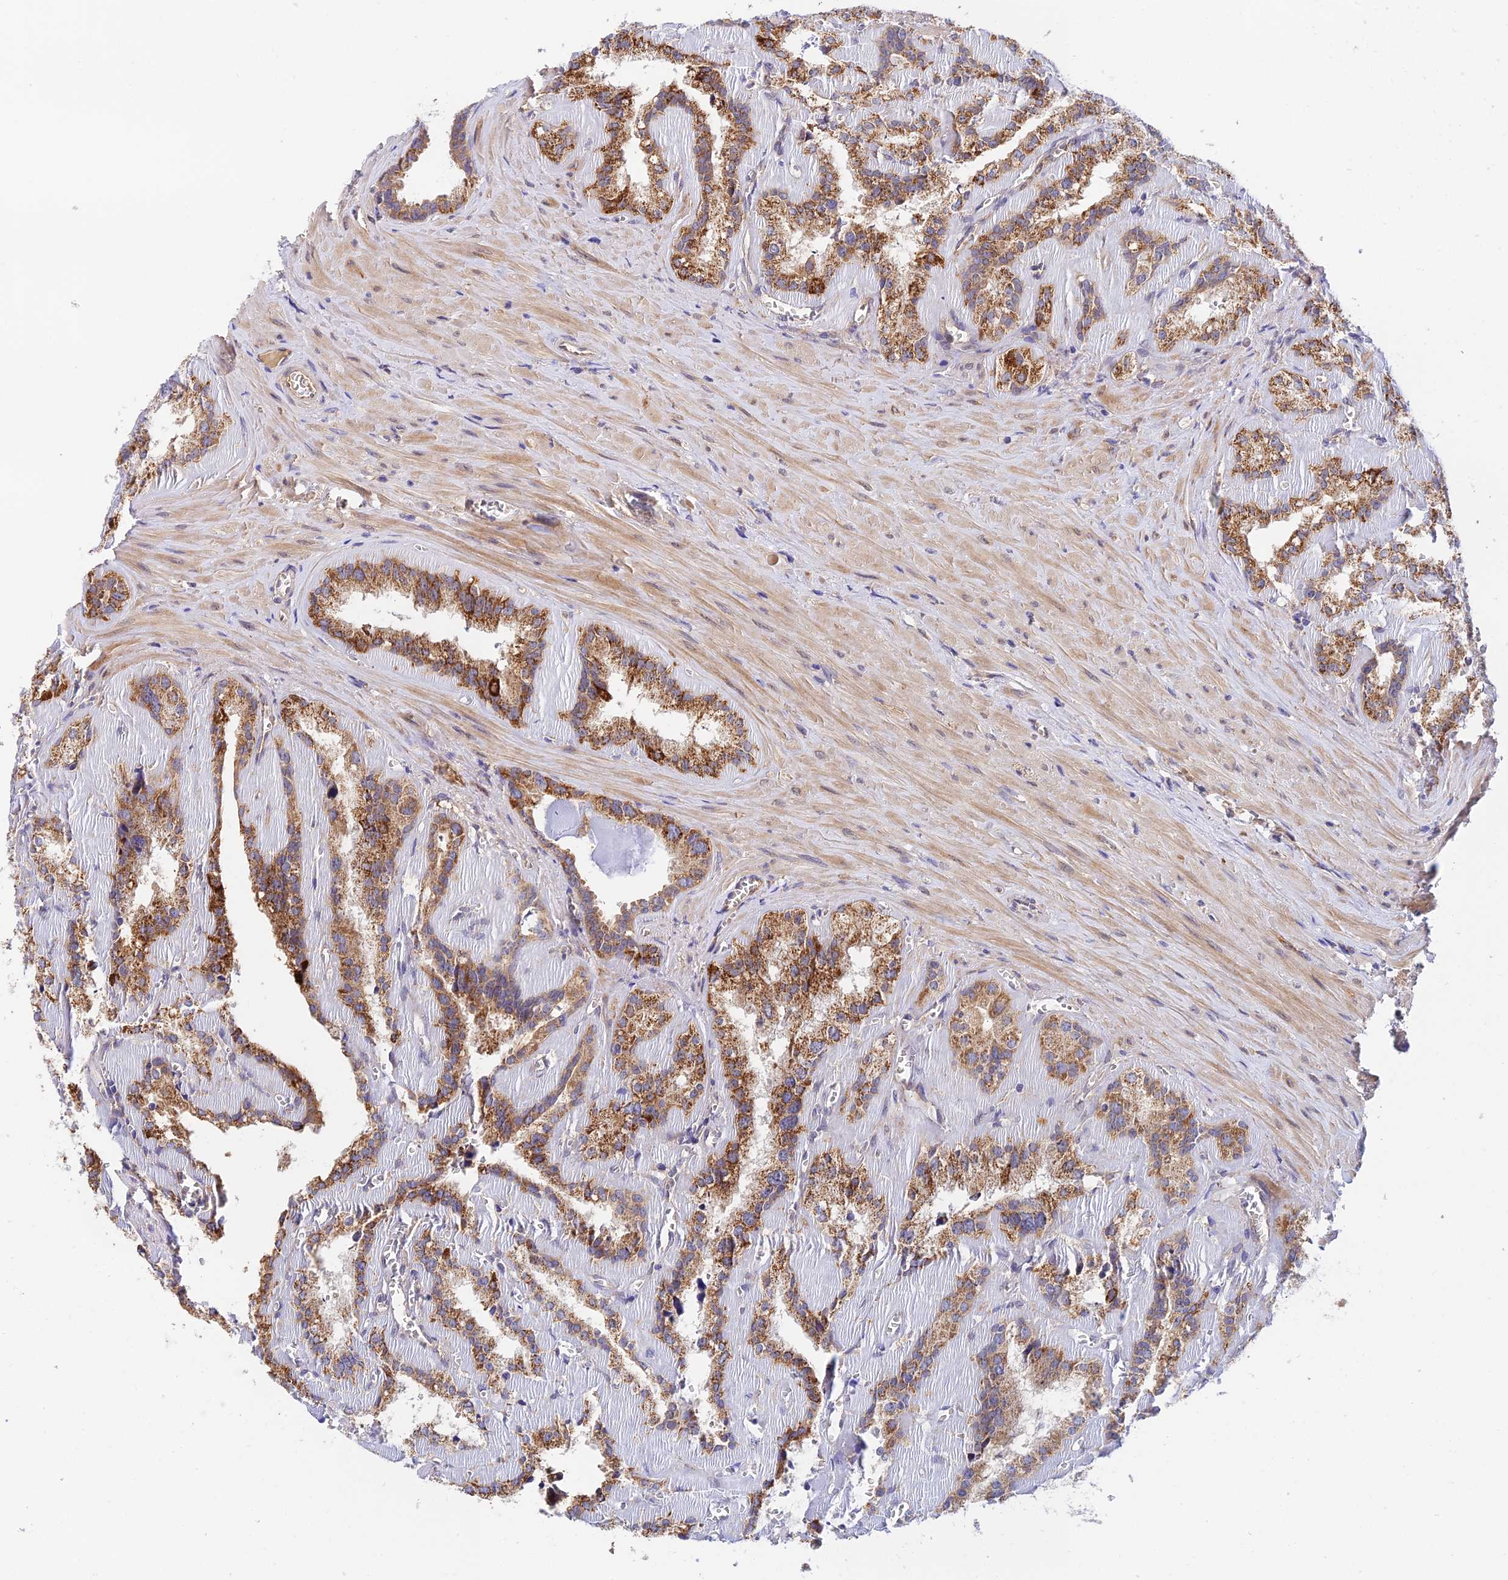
{"staining": {"intensity": "strong", "quantity": ">75%", "location": "cytoplasmic/membranous"}, "tissue": "seminal vesicle", "cell_type": "Glandular cells", "image_type": "normal", "snomed": [{"axis": "morphology", "description": "Normal tissue, NOS"}, {"axis": "topography", "description": "Prostate"}, {"axis": "topography", "description": "Seminal veicle"}], "caption": "Immunohistochemical staining of benign human seminal vesicle reveals strong cytoplasmic/membranous protein expression in about >75% of glandular cells.", "gene": "RANBP6", "patient": {"sex": "male", "age": 59}}